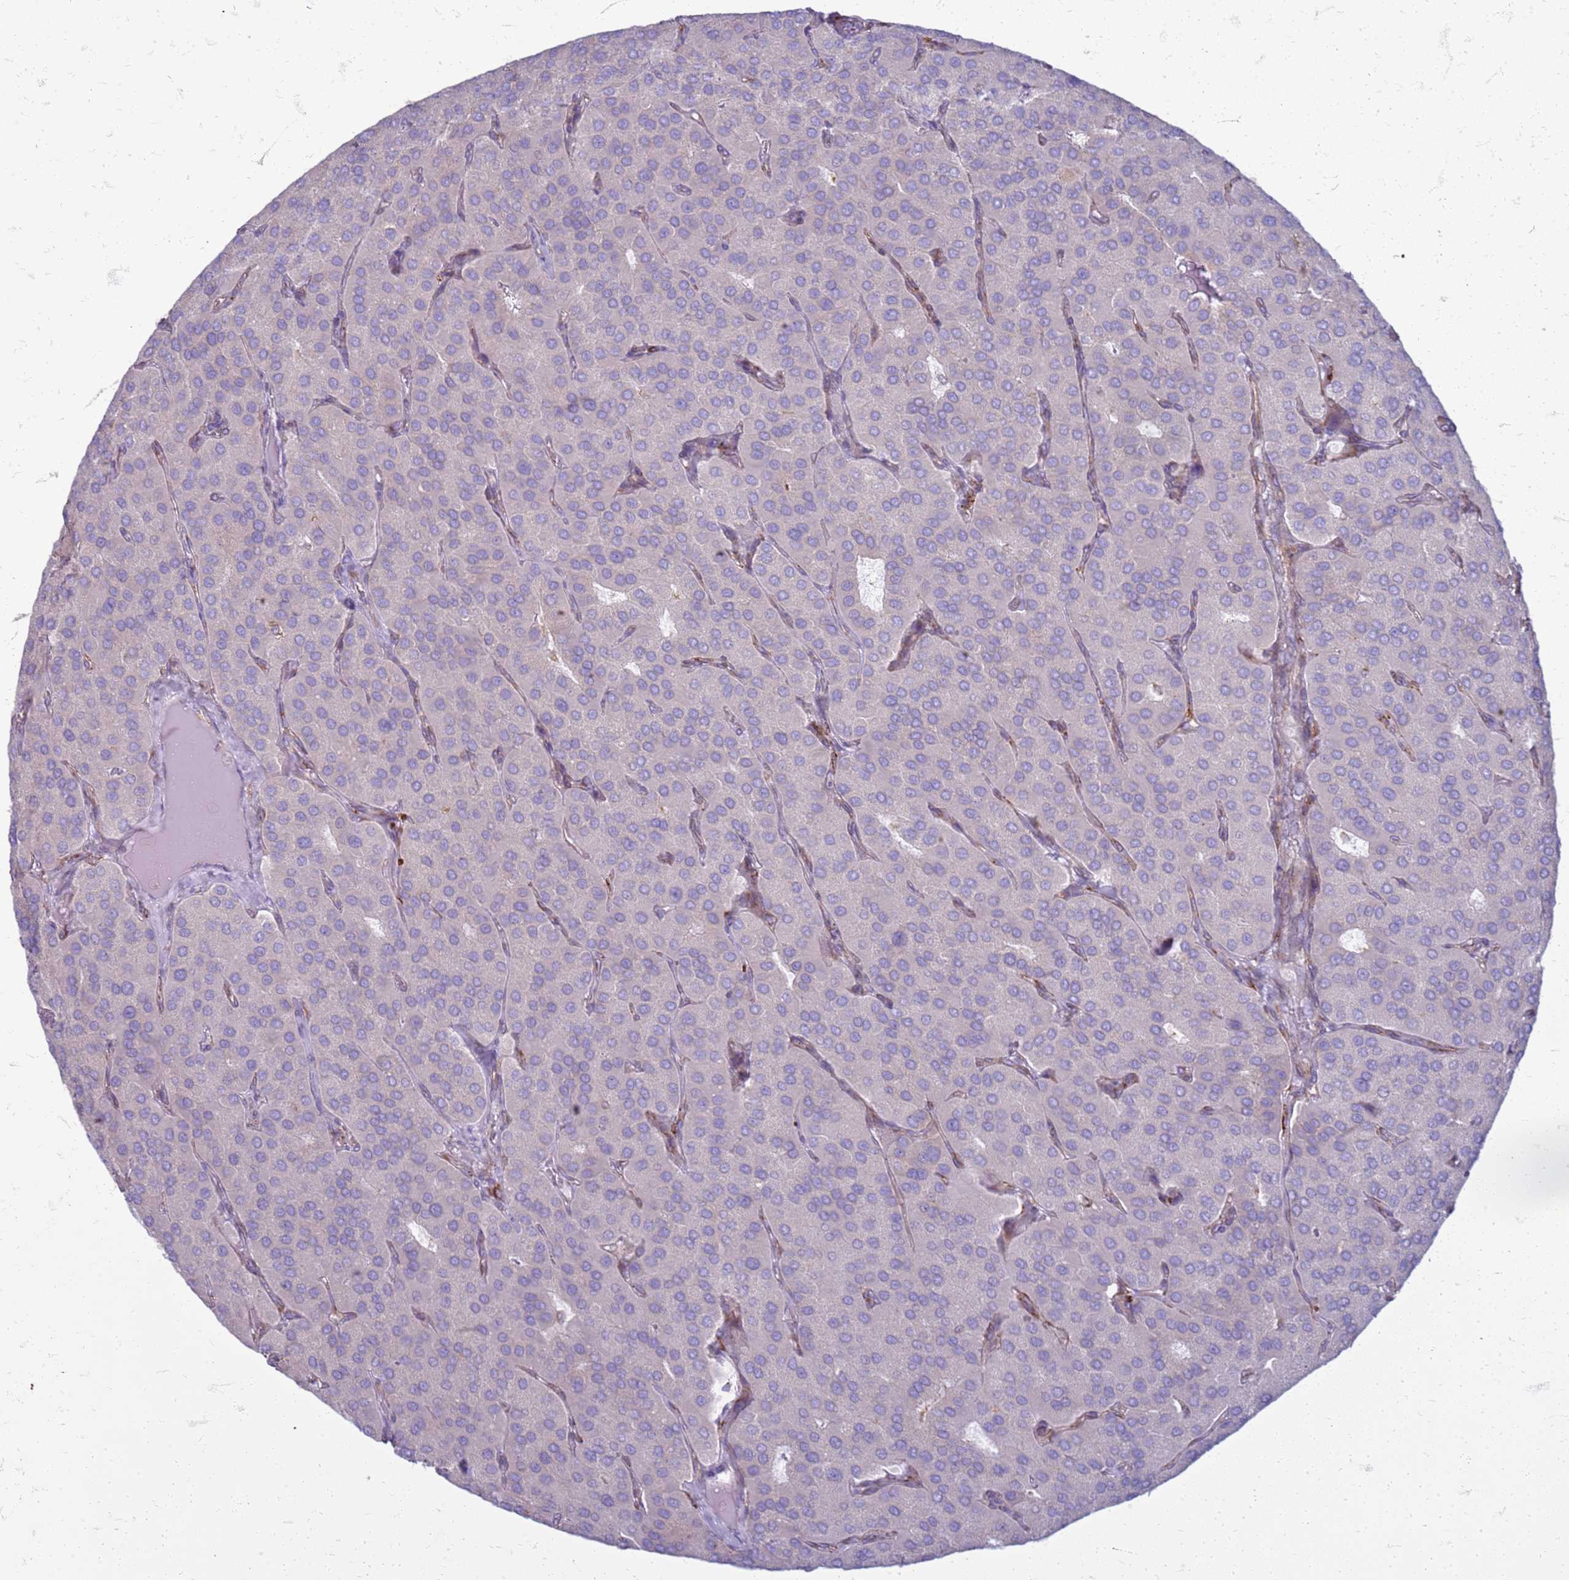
{"staining": {"intensity": "negative", "quantity": "none", "location": "none"}, "tissue": "parathyroid gland", "cell_type": "Glandular cells", "image_type": "normal", "snomed": [{"axis": "morphology", "description": "Normal tissue, NOS"}, {"axis": "morphology", "description": "Adenoma, NOS"}, {"axis": "topography", "description": "Parathyroid gland"}], "caption": "A high-resolution micrograph shows immunohistochemistry (IHC) staining of normal parathyroid gland, which shows no significant positivity in glandular cells. Nuclei are stained in blue.", "gene": "PDK3", "patient": {"sex": "female", "age": 86}}